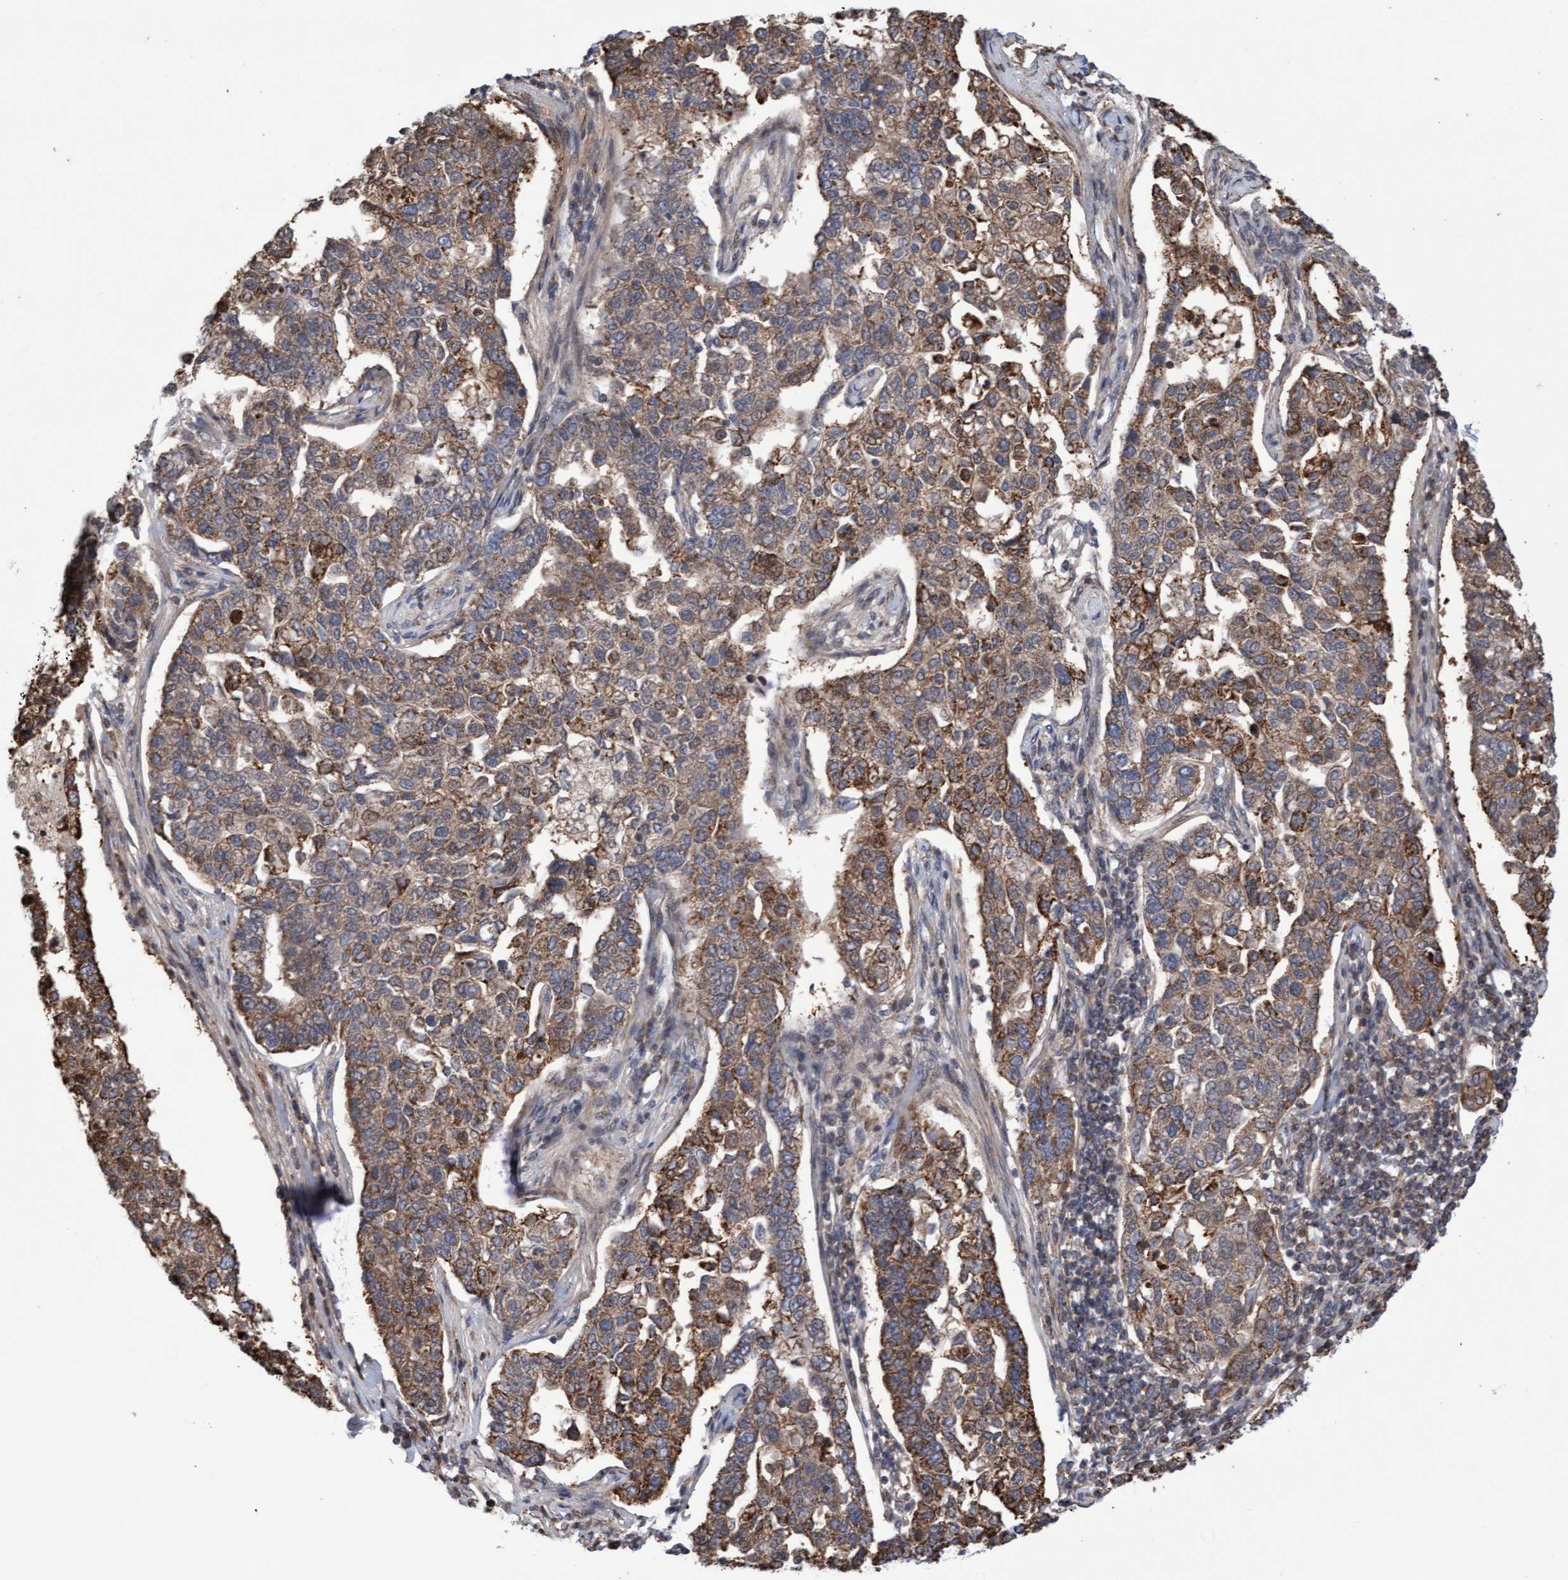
{"staining": {"intensity": "moderate", "quantity": ">75%", "location": "cytoplasmic/membranous"}, "tissue": "pancreatic cancer", "cell_type": "Tumor cells", "image_type": "cancer", "snomed": [{"axis": "morphology", "description": "Adenocarcinoma, NOS"}, {"axis": "topography", "description": "Pancreas"}], "caption": "Adenocarcinoma (pancreatic) tissue displays moderate cytoplasmic/membranous expression in about >75% of tumor cells", "gene": "PECR", "patient": {"sex": "female", "age": 61}}